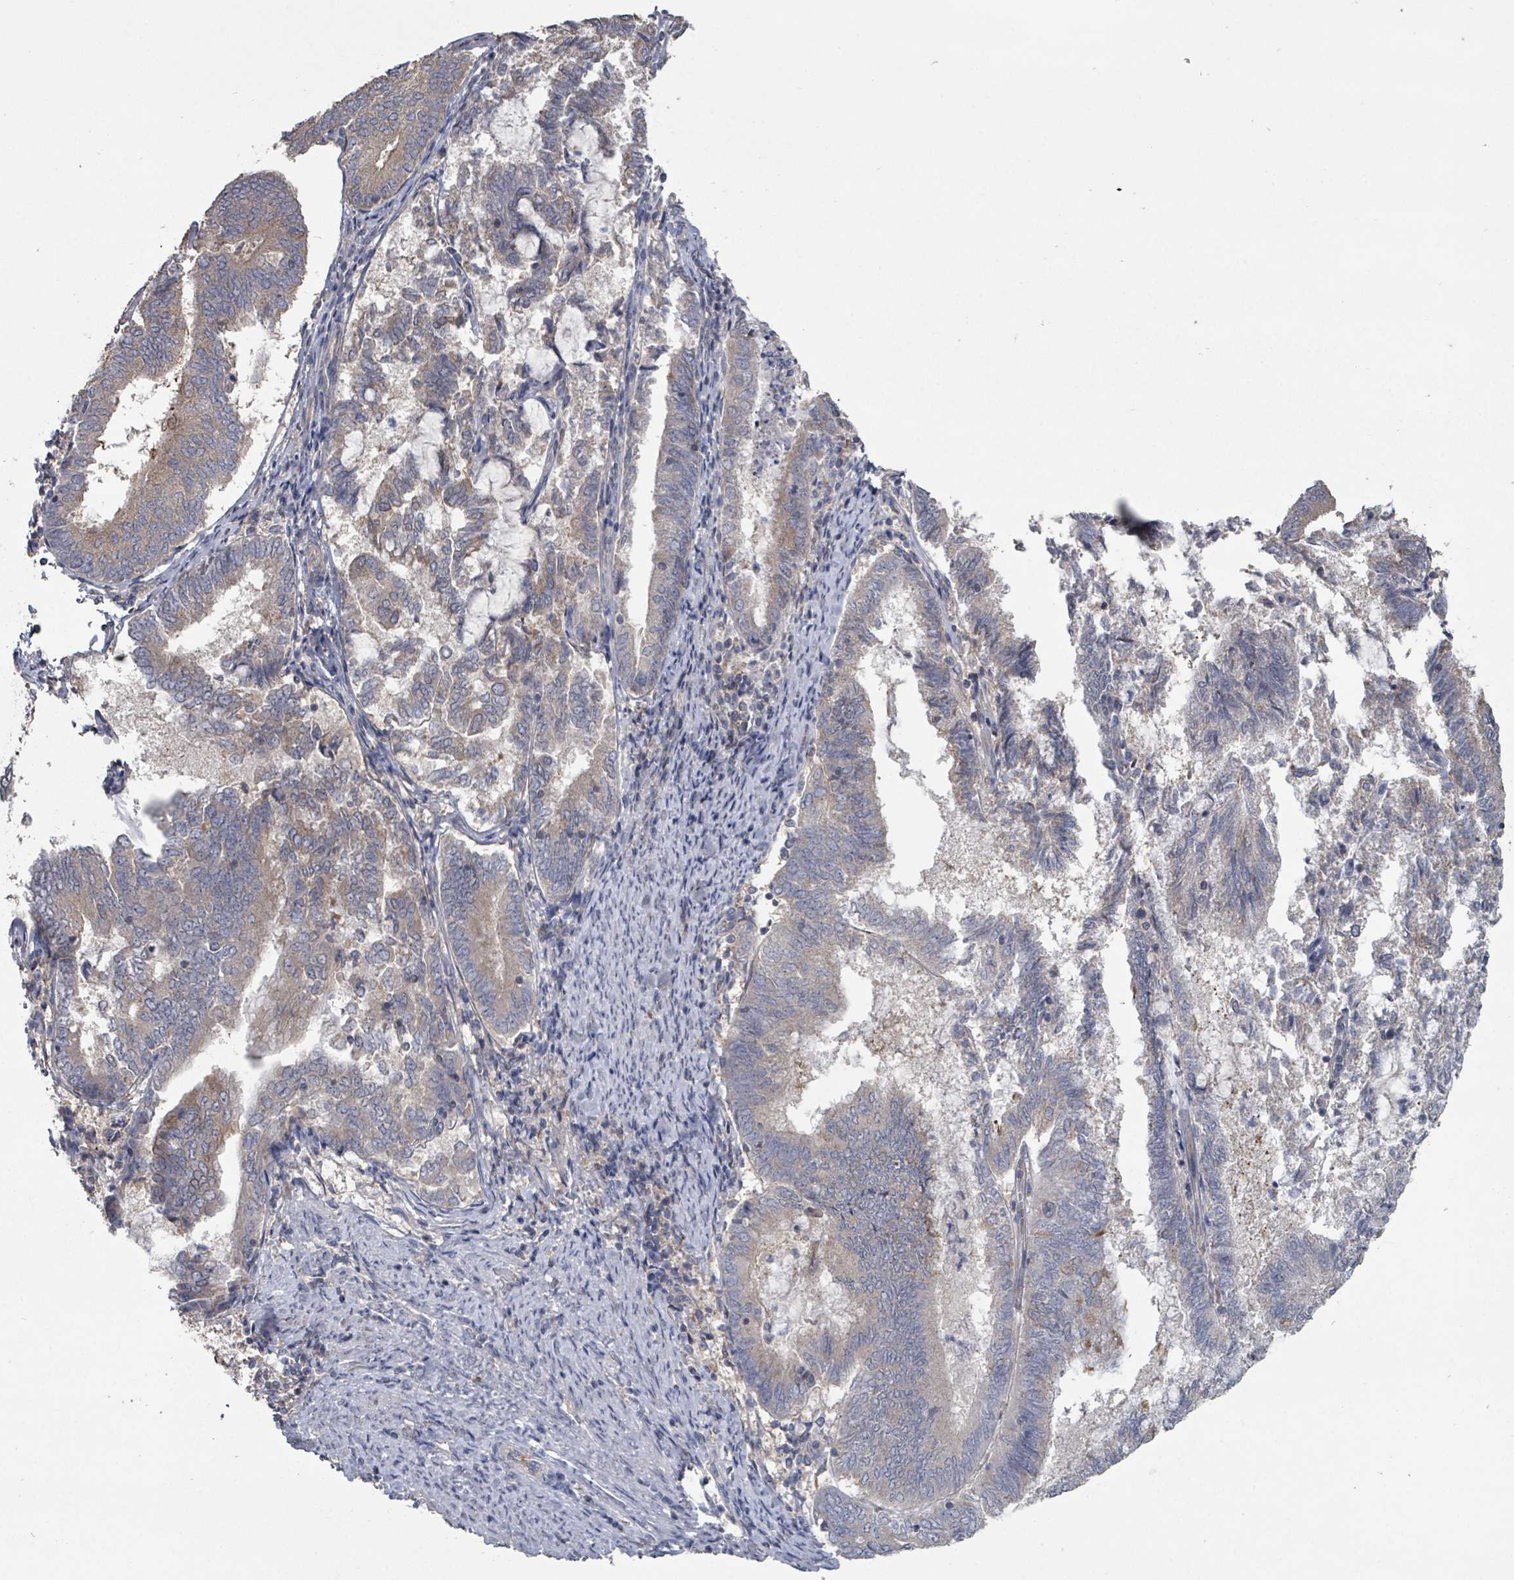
{"staining": {"intensity": "weak", "quantity": "25%-75%", "location": "cytoplasmic/membranous"}, "tissue": "endometrial cancer", "cell_type": "Tumor cells", "image_type": "cancer", "snomed": [{"axis": "morphology", "description": "Adenocarcinoma, NOS"}, {"axis": "topography", "description": "Endometrium"}], "caption": "This histopathology image reveals immunohistochemistry staining of adenocarcinoma (endometrial), with low weak cytoplasmic/membranous positivity in approximately 25%-75% of tumor cells.", "gene": "SLC9A7", "patient": {"sex": "female", "age": 80}}